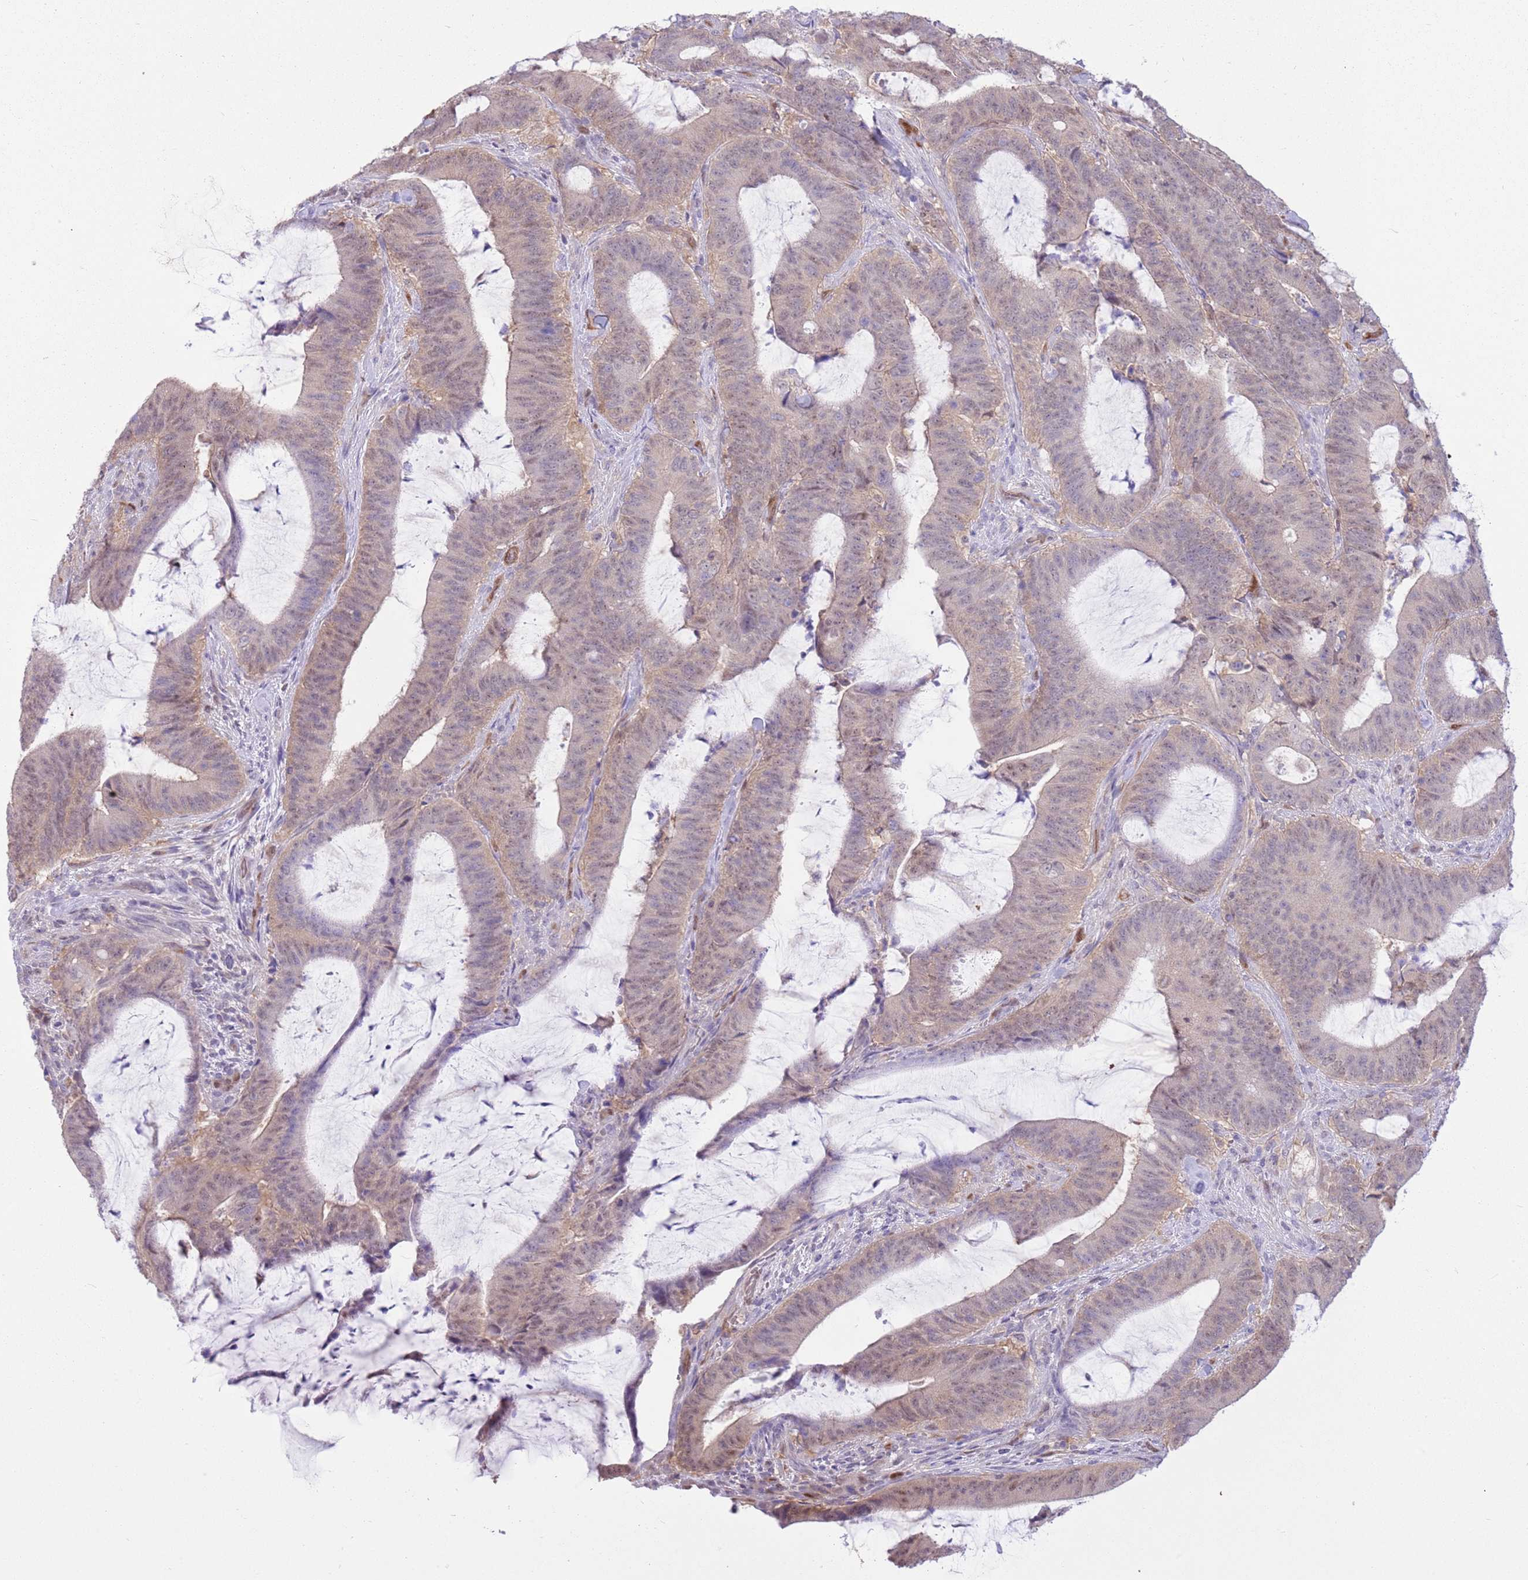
{"staining": {"intensity": "weak", "quantity": ">75%", "location": "nuclear"}, "tissue": "colorectal cancer", "cell_type": "Tumor cells", "image_type": "cancer", "snomed": [{"axis": "morphology", "description": "Adenocarcinoma, NOS"}, {"axis": "topography", "description": "Colon"}], "caption": "This is a micrograph of immunohistochemistry staining of adenocarcinoma (colorectal), which shows weak expression in the nuclear of tumor cells.", "gene": "DDI2", "patient": {"sex": "female", "age": 43}}